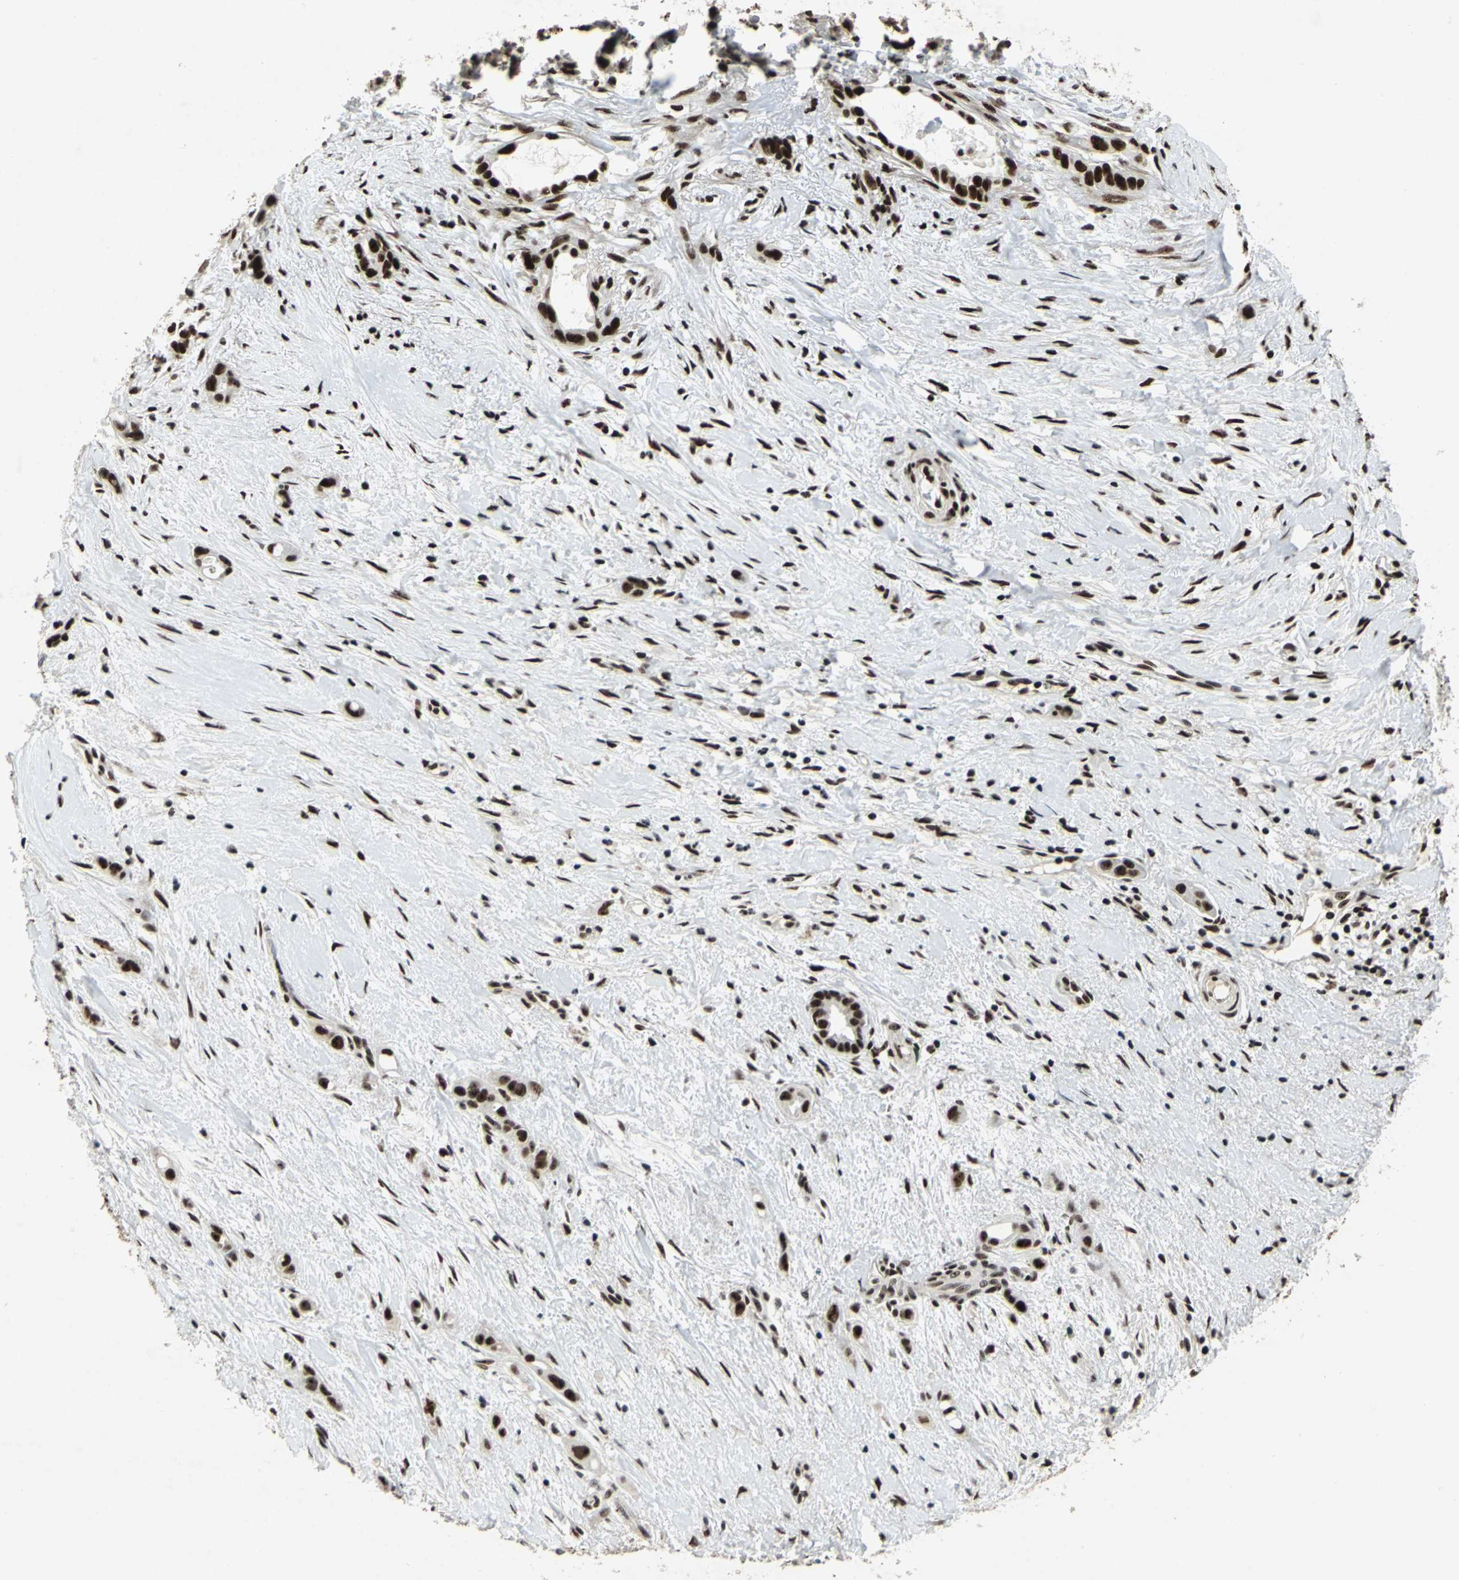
{"staining": {"intensity": "strong", "quantity": ">75%", "location": "nuclear"}, "tissue": "liver cancer", "cell_type": "Tumor cells", "image_type": "cancer", "snomed": [{"axis": "morphology", "description": "Cholangiocarcinoma"}, {"axis": "topography", "description": "Liver"}], "caption": "Immunohistochemistry (DAB (3,3'-diaminobenzidine)) staining of human cholangiocarcinoma (liver) exhibits strong nuclear protein positivity in about >75% of tumor cells. Immunohistochemistry stains the protein in brown and the nuclei are stained blue.", "gene": "UBTF", "patient": {"sex": "female", "age": 65}}